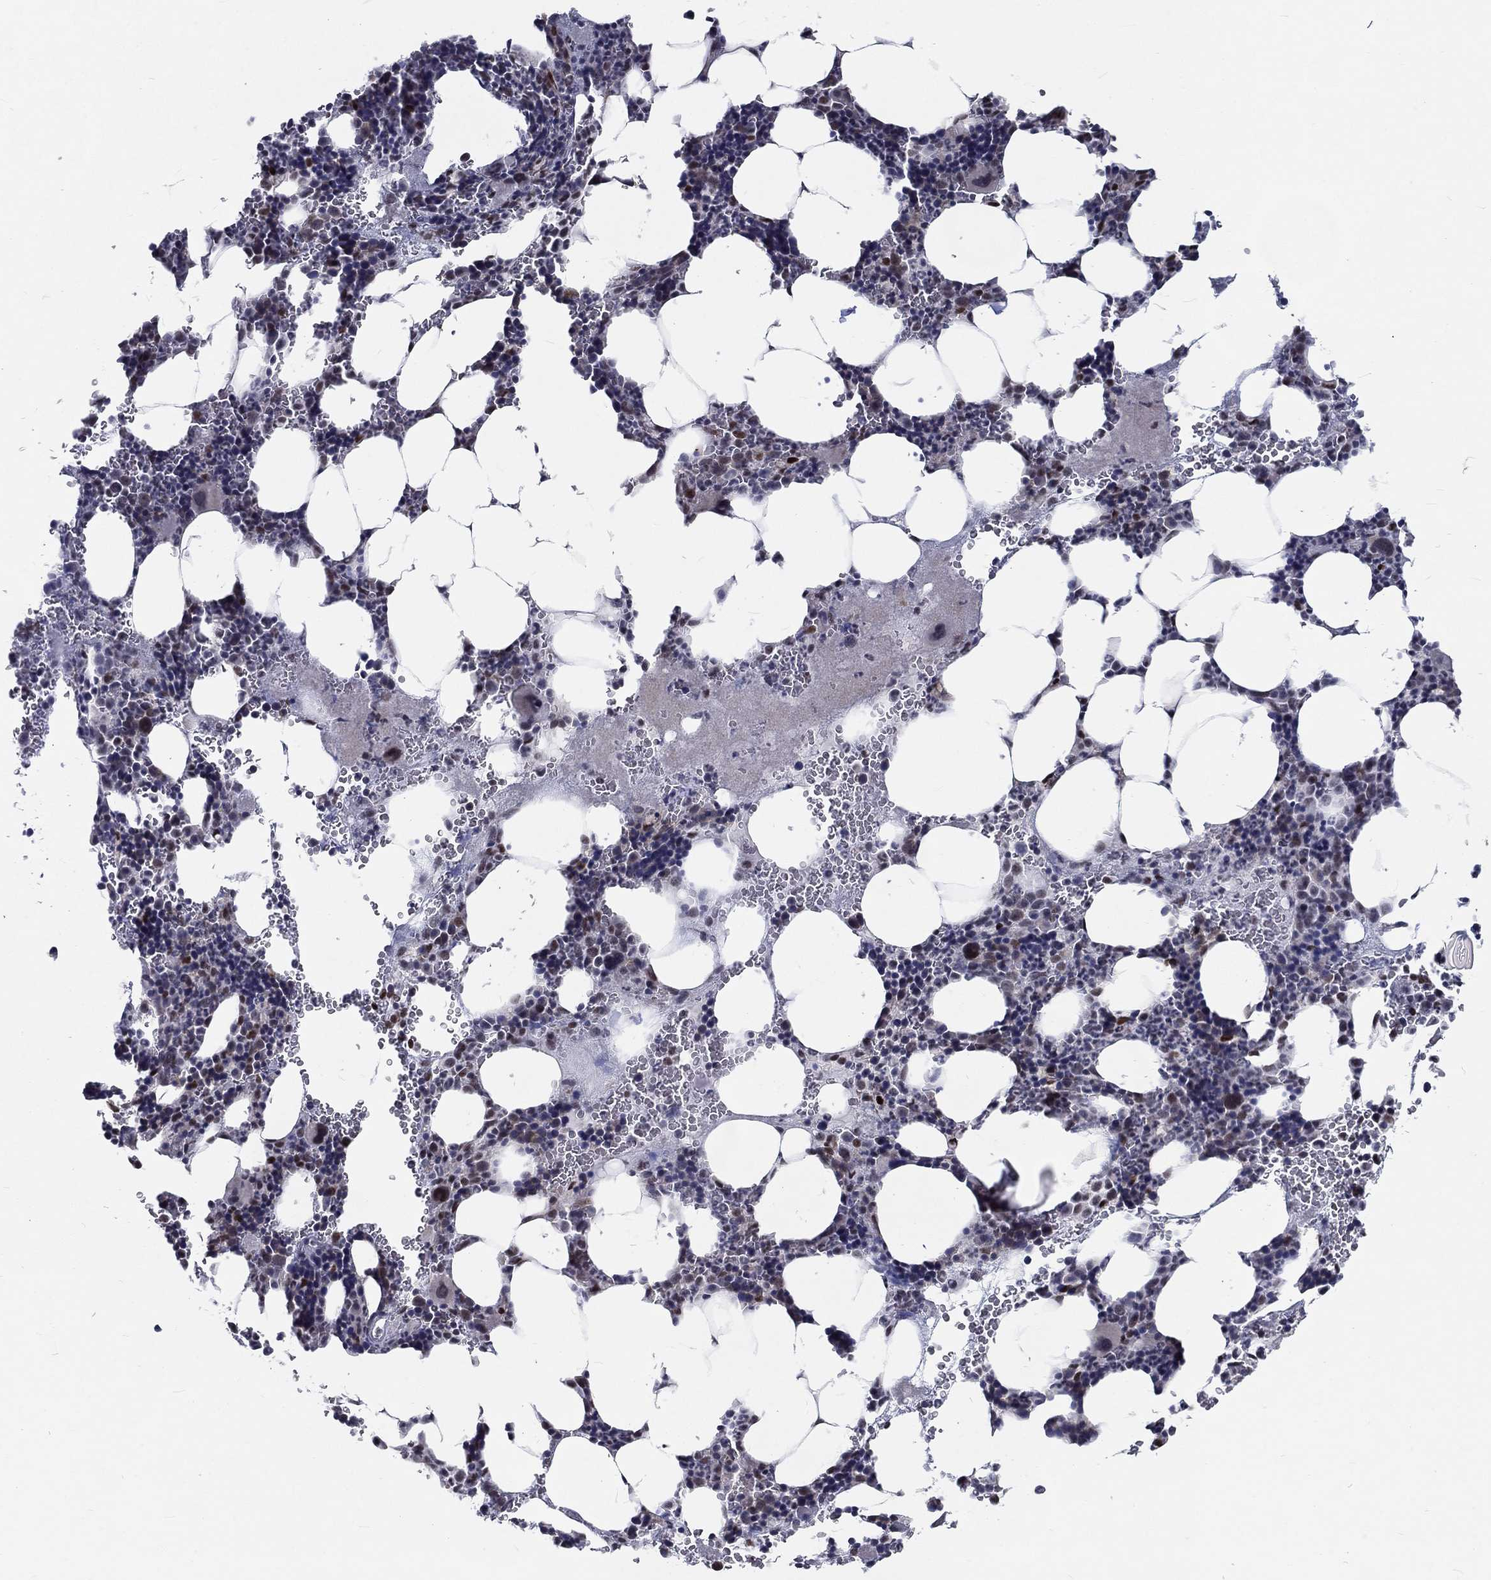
{"staining": {"intensity": "moderate", "quantity": "<25%", "location": "nuclear"}, "tissue": "bone marrow", "cell_type": "Hematopoietic cells", "image_type": "normal", "snomed": [{"axis": "morphology", "description": "Normal tissue, NOS"}, {"axis": "topography", "description": "Bone marrow"}], "caption": "Bone marrow stained with DAB immunohistochemistry shows low levels of moderate nuclear positivity in approximately <25% of hematopoietic cells. Using DAB (3,3'-diaminobenzidine) (brown) and hematoxylin (blue) stains, captured at high magnification using brightfield microscopy.", "gene": "ZBED1", "patient": {"sex": "male", "age": 44}}